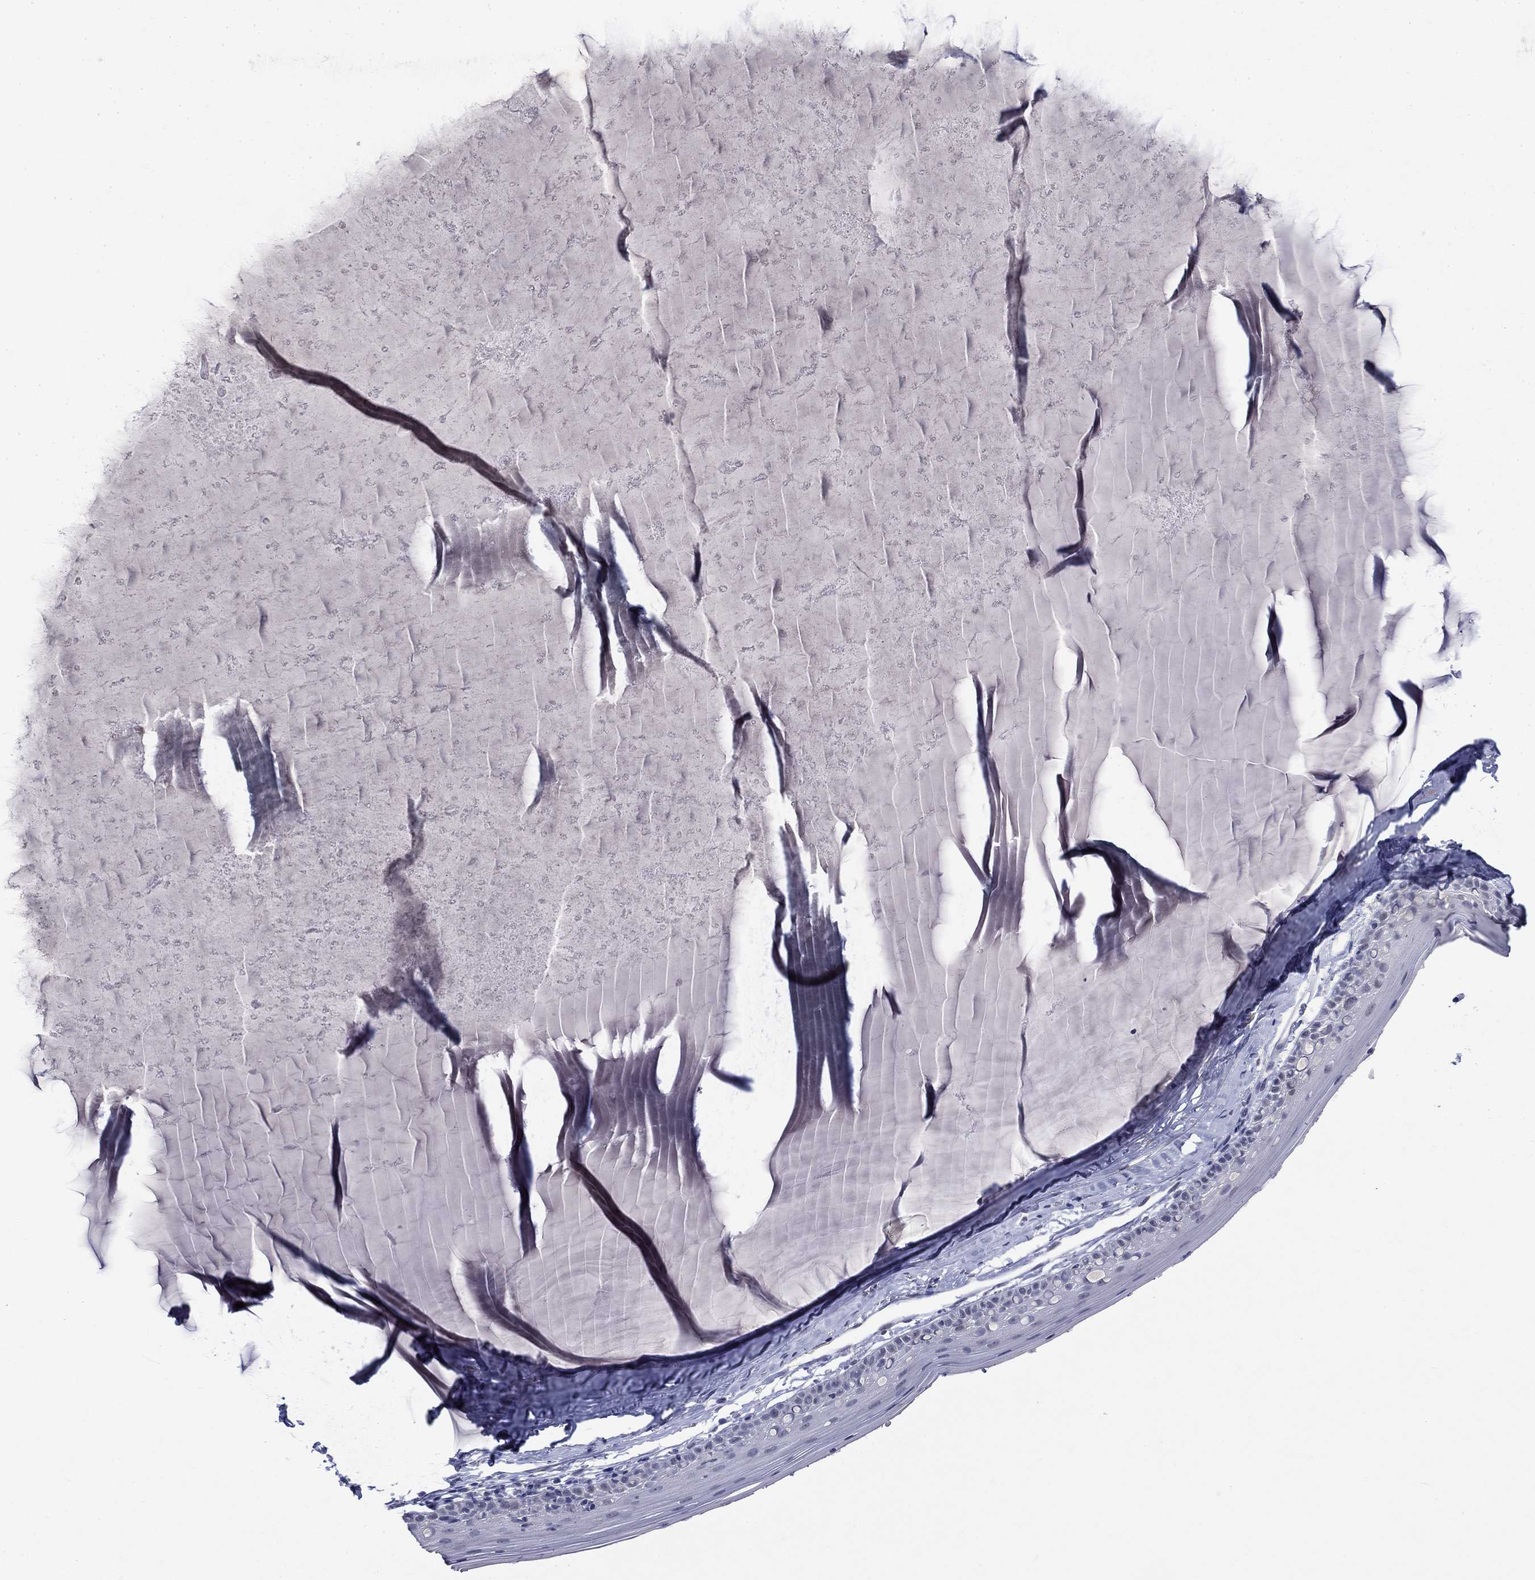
{"staining": {"intensity": "negative", "quantity": "none", "location": "none"}, "tissue": "cervix", "cell_type": "Glandular cells", "image_type": "normal", "snomed": [{"axis": "morphology", "description": "Normal tissue, NOS"}, {"axis": "topography", "description": "Cervix"}], "caption": "DAB immunohistochemical staining of unremarkable cervix demonstrates no significant positivity in glandular cells.", "gene": "SLC51A", "patient": {"sex": "female", "age": 40}}